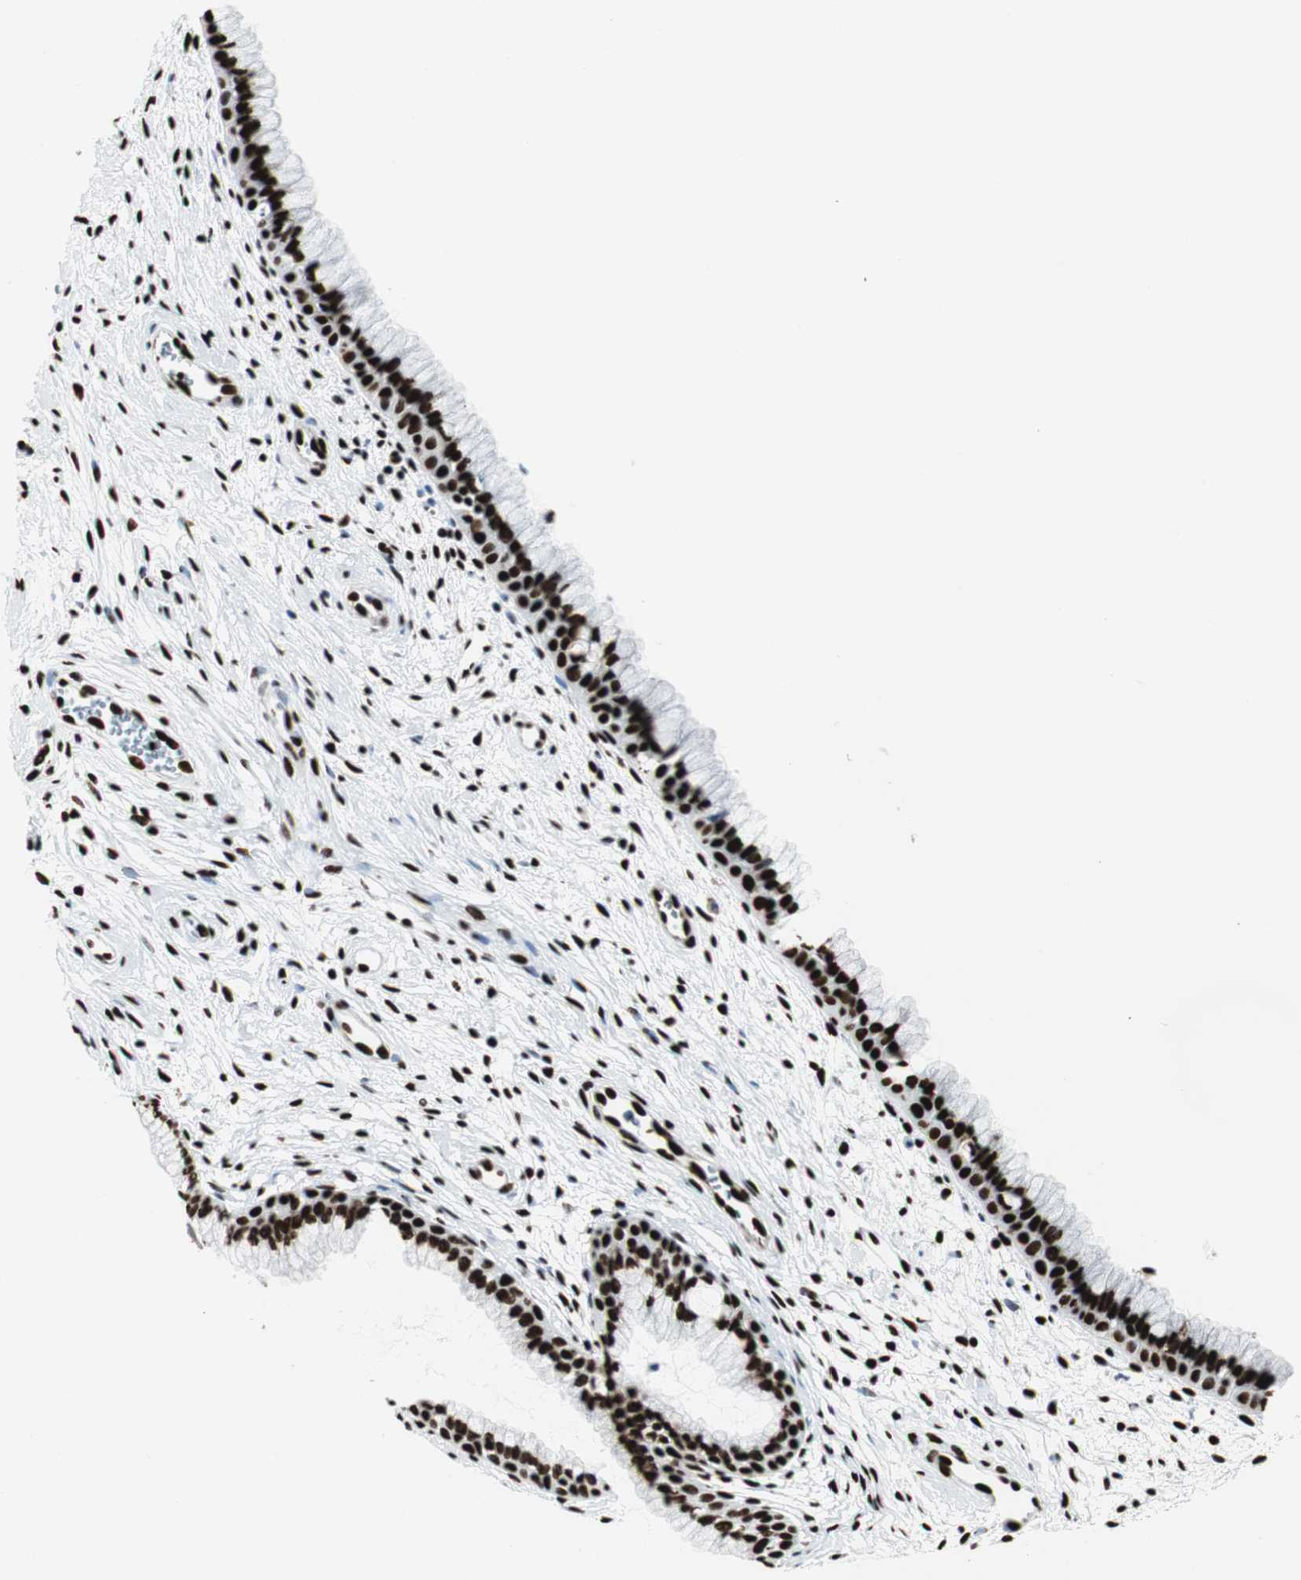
{"staining": {"intensity": "strong", "quantity": ">75%", "location": "nuclear"}, "tissue": "cervix", "cell_type": "Glandular cells", "image_type": "normal", "snomed": [{"axis": "morphology", "description": "Normal tissue, NOS"}, {"axis": "topography", "description": "Cervix"}], "caption": "Immunohistochemistry histopathology image of benign human cervix stained for a protein (brown), which displays high levels of strong nuclear staining in approximately >75% of glandular cells.", "gene": "NCL", "patient": {"sex": "female", "age": 39}}